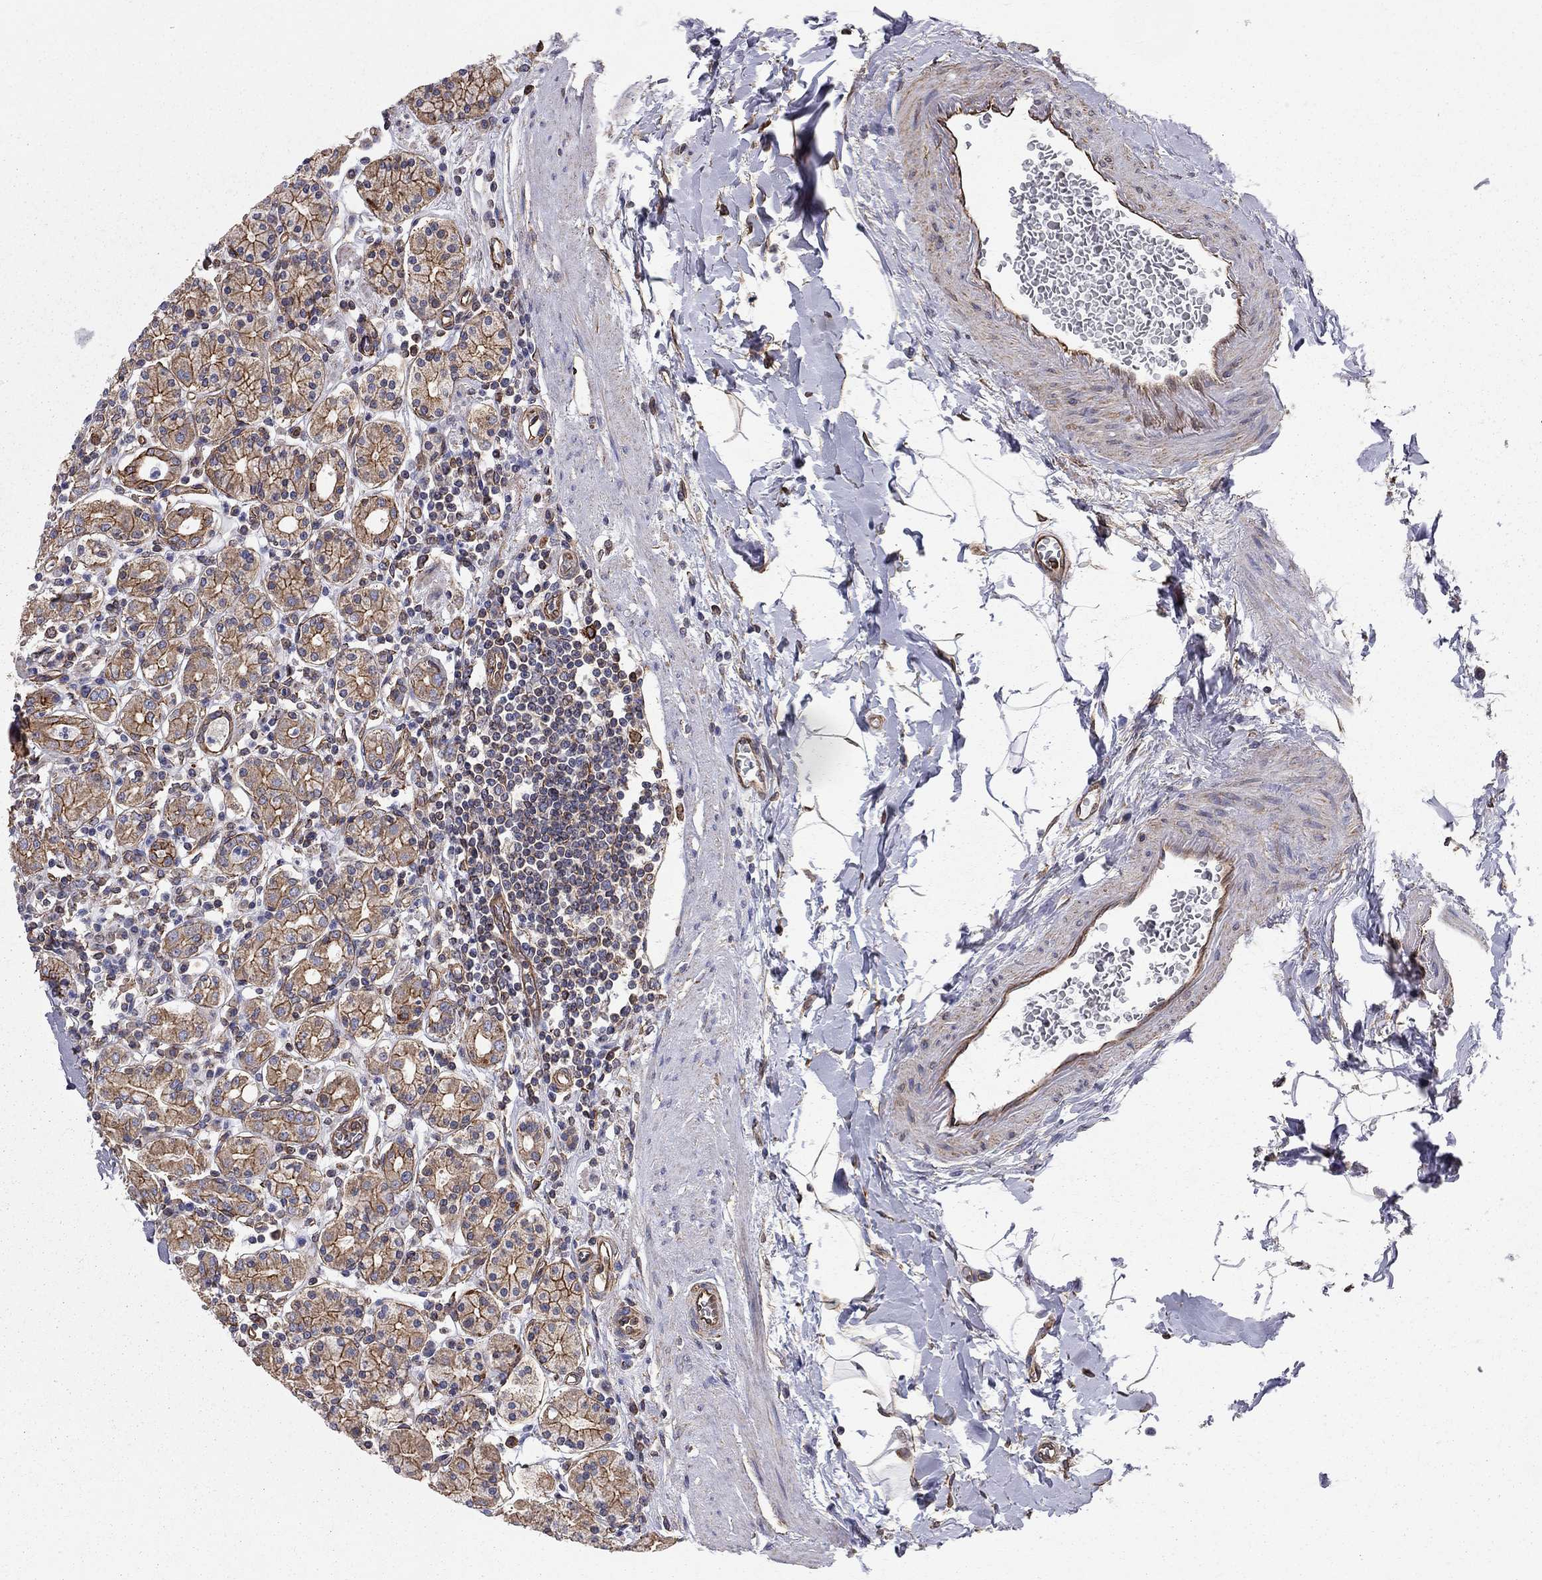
{"staining": {"intensity": "strong", "quantity": ">75%", "location": "cytoplasmic/membranous"}, "tissue": "stomach", "cell_type": "Glandular cells", "image_type": "normal", "snomed": [{"axis": "morphology", "description": "Normal tissue, NOS"}, {"axis": "topography", "description": "Stomach, upper"}, {"axis": "topography", "description": "Stomach"}], "caption": "A brown stain labels strong cytoplasmic/membranous positivity of a protein in glandular cells of unremarkable stomach.", "gene": "BICDL2", "patient": {"sex": "male", "age": 62}}